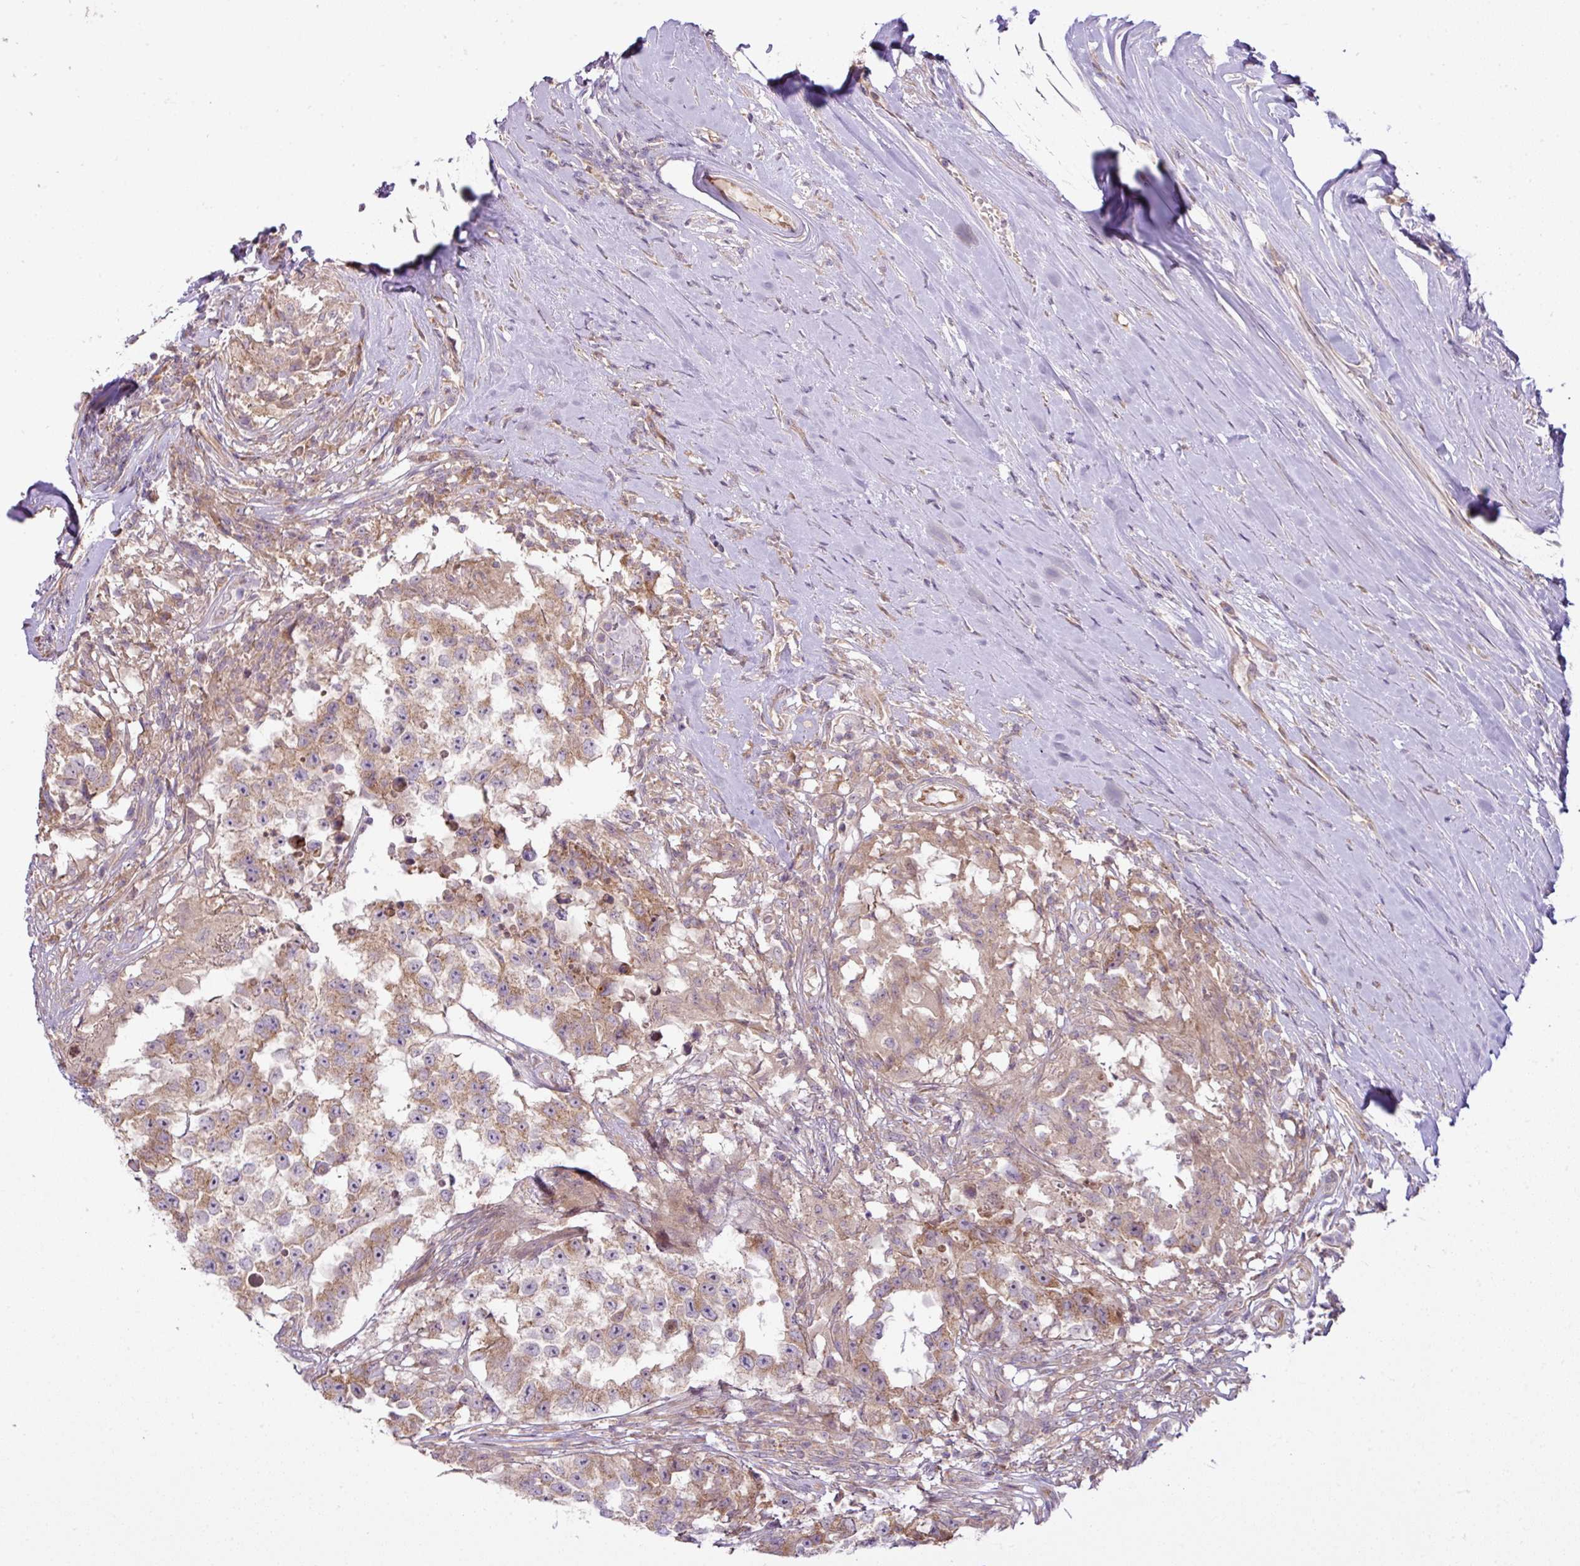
{"staining": {"intensity": "weak", "quantity": ">75%", "location": "cytoplasmic/membranous"}, "tissue": "testis cancer", "cell_type": "Tumor cells", "image_type": "cancer", "snomed": [{"axis": "morphology", "description": "Carcinoma, Embryonal, NOS"}, {"axis": "topography", "description": "Testis"}], "caption": "Weak cytoplasmic/membranous positivity for a protein is identified in about >75% of tumor cells of testis cancer (embryonal carcinoma) using immunohistochemistry.", "gene": "COX18", "patient": {"sex": "male", "age": 83}}